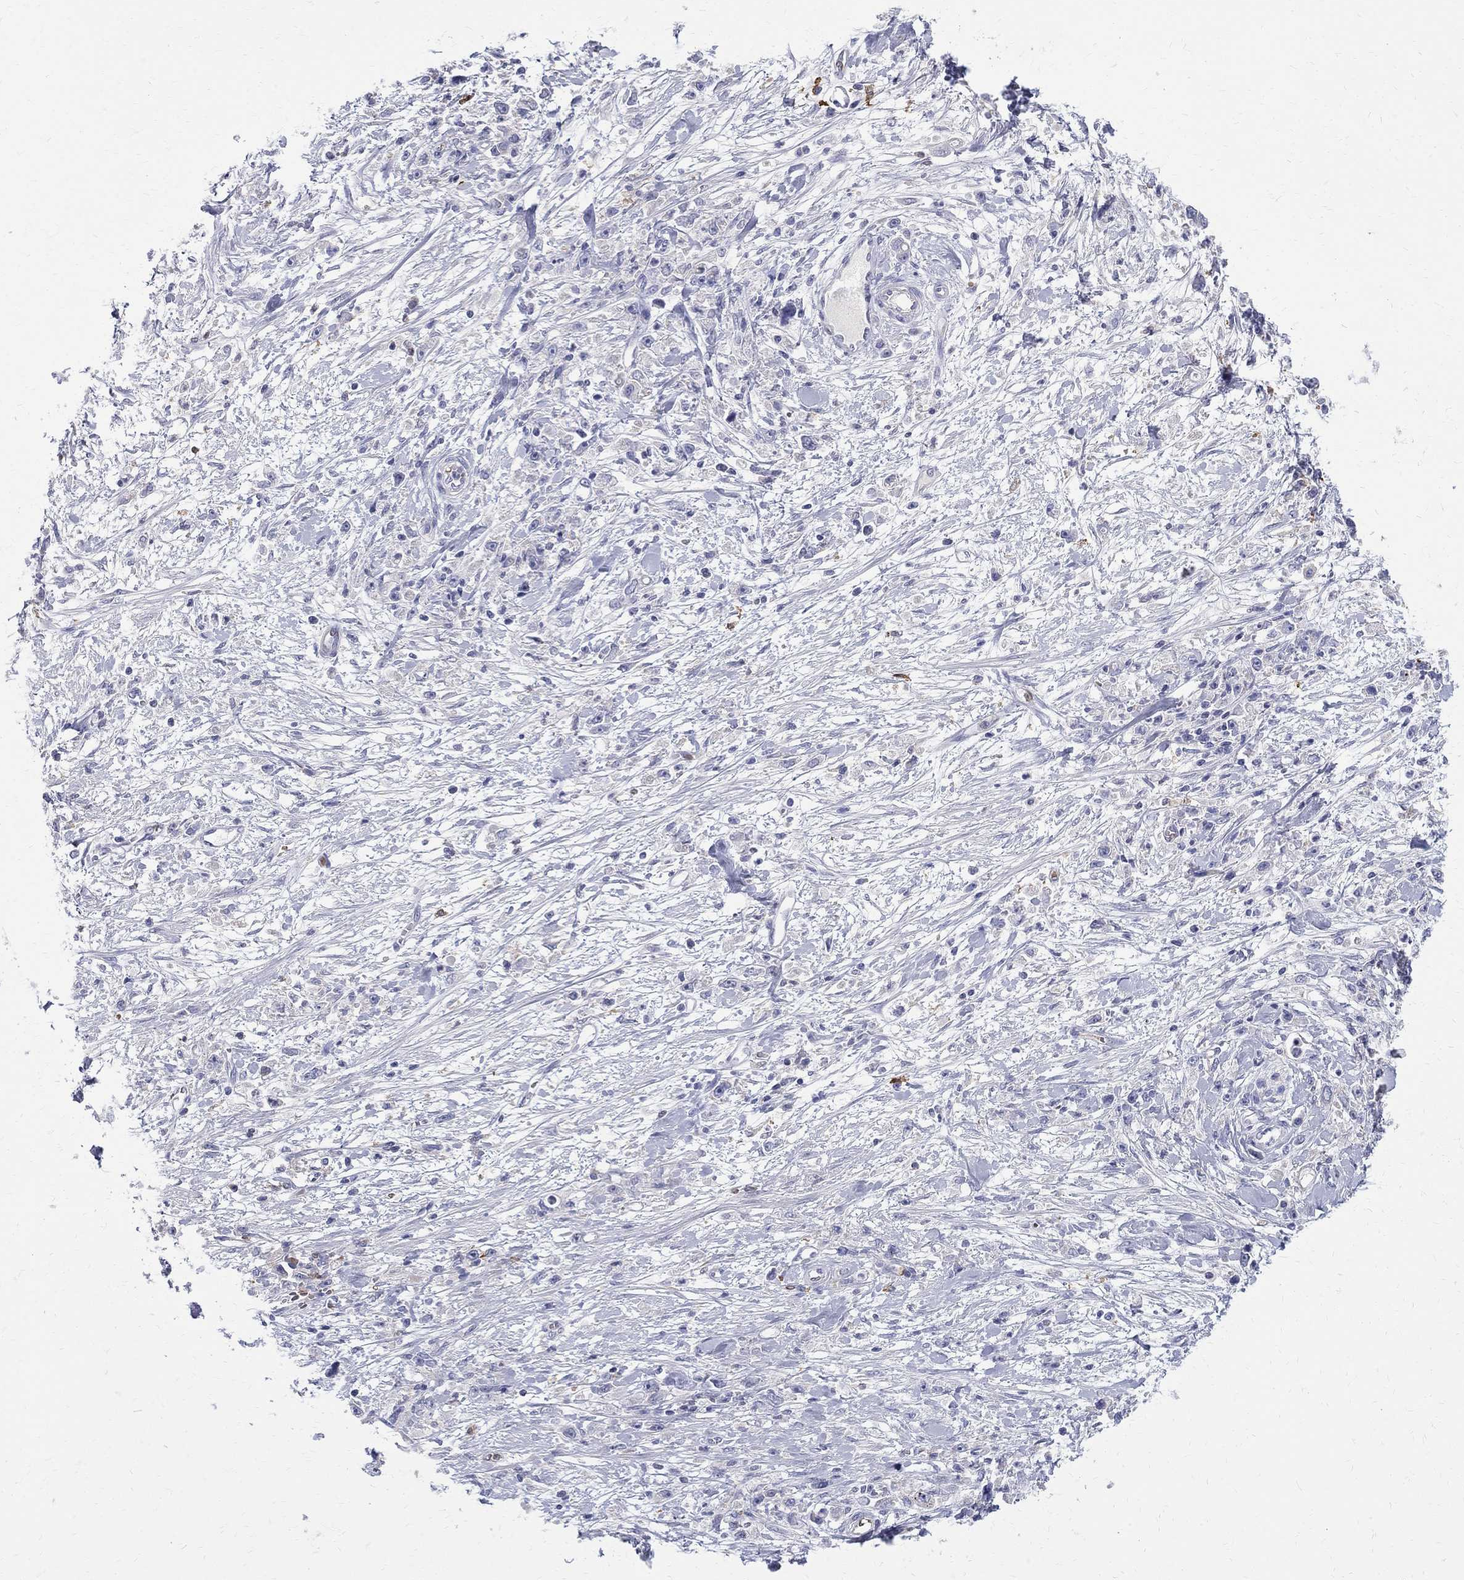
{"staining": {"intensity": "negative", "quantity": "none", "location": "none"}, "tissue": "stomach cancer", "cell_type": "Tumor cells", "image_type": "cancer", "snomed": [{"axis": "morphology", "description": "Adenocarcinoma, NOS"}, {"axis": "topography", "description": "Stomach"}], "caption": "Tumor cells show no significant protein positivity in adenocarcinoma (stomach).", "gene": "AGER", "patient": {"sex": "female", "age": 59}}